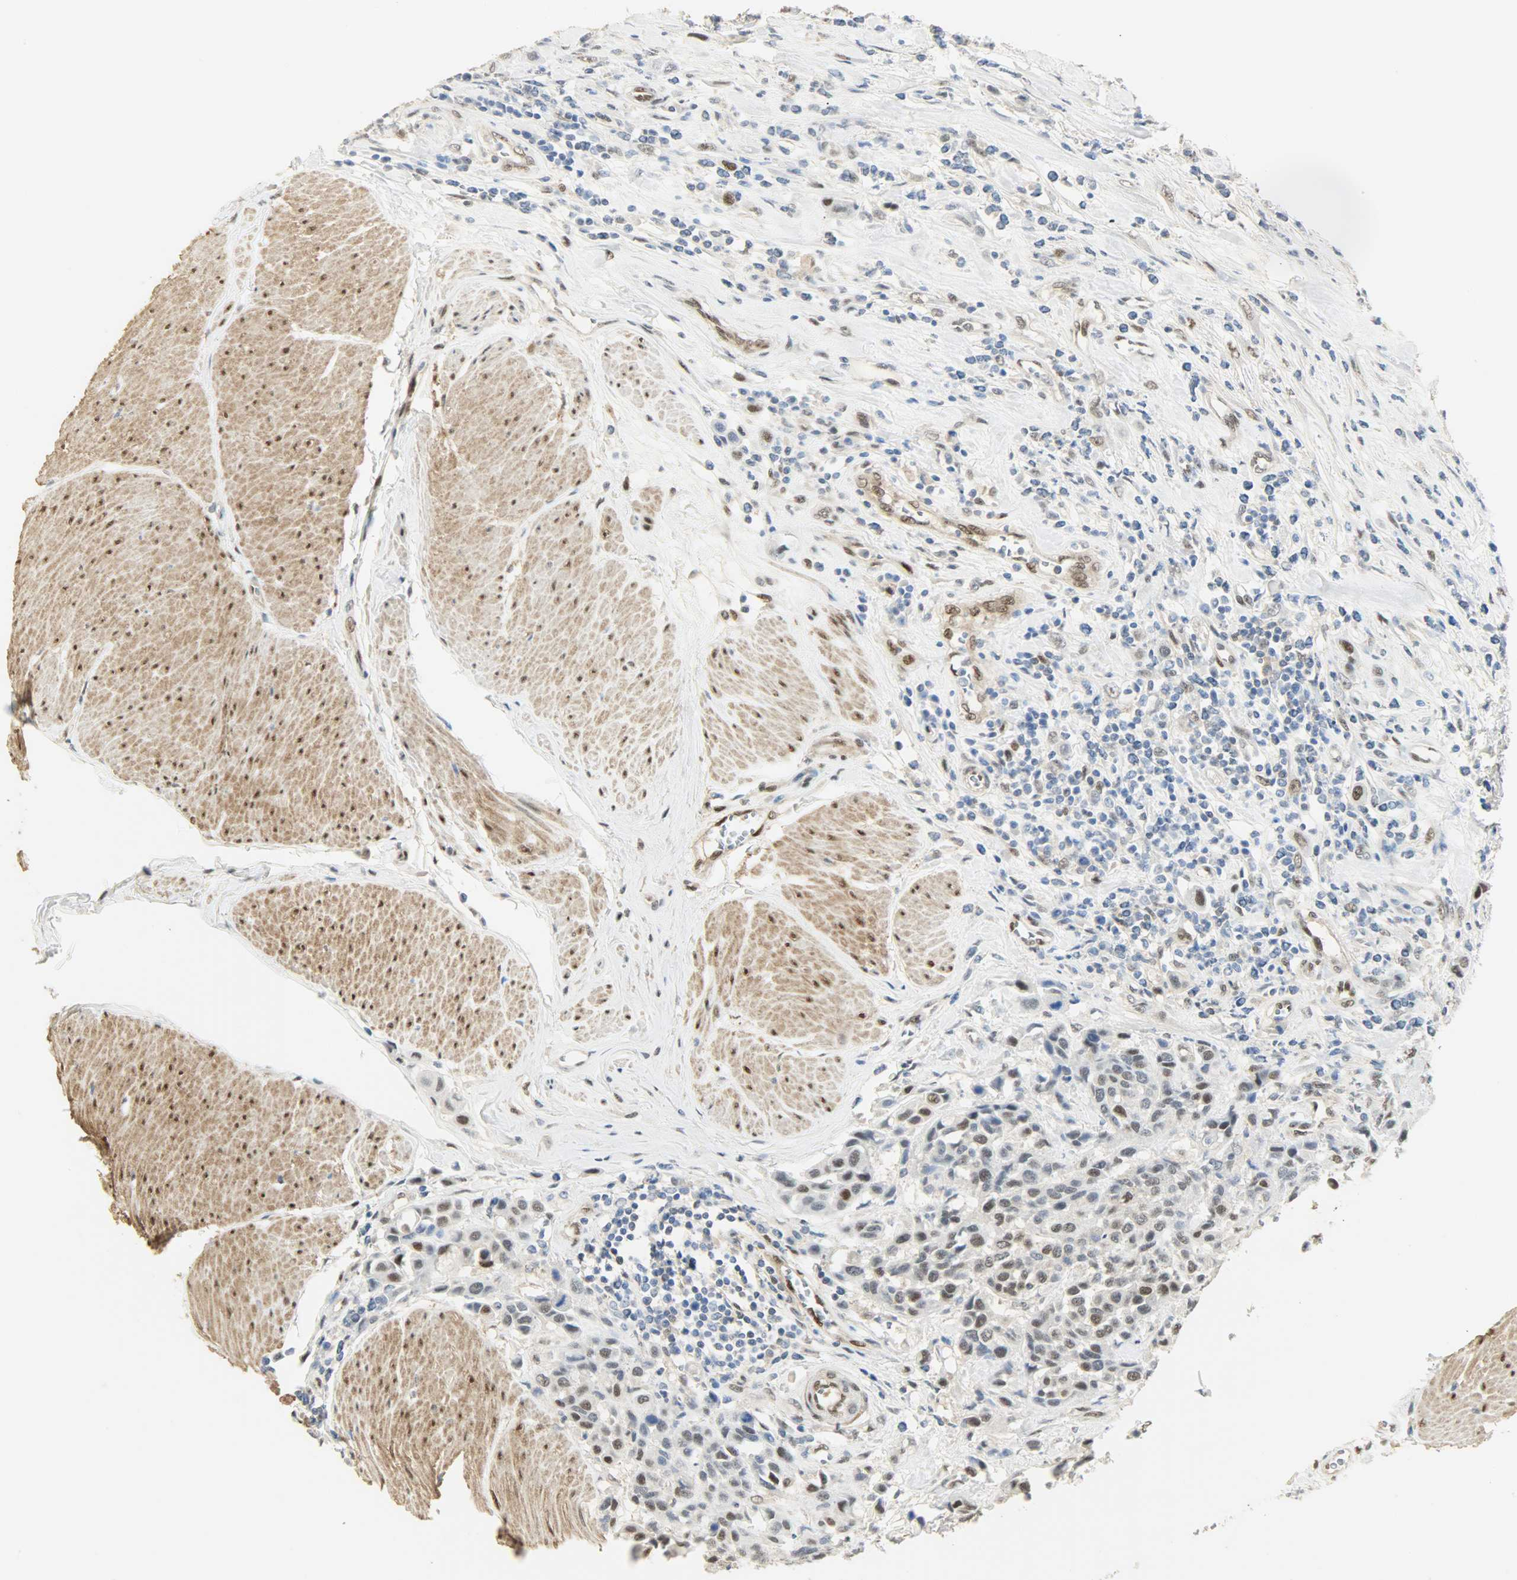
{"staining": {"intensity": "weak", "quantity": "25%-75%", "location": "nuclear"}, "tissue": "urothelial cancer", "cell_type": "Tumor cells", "image_type": "cancer", "snomed": [{"axis": "morphology", "description": "Urothelial carcinoma, High grade"}, {"axis": "topography", "description": "Urinary bladder"}], "caption": "Tumor cells reveal low levels of weak nuclear staining in approximately 25%-75% of cells in human urothelial cancer.", "gene": "NPEPL1", "patient": {"sex": "male", "age": 50}}